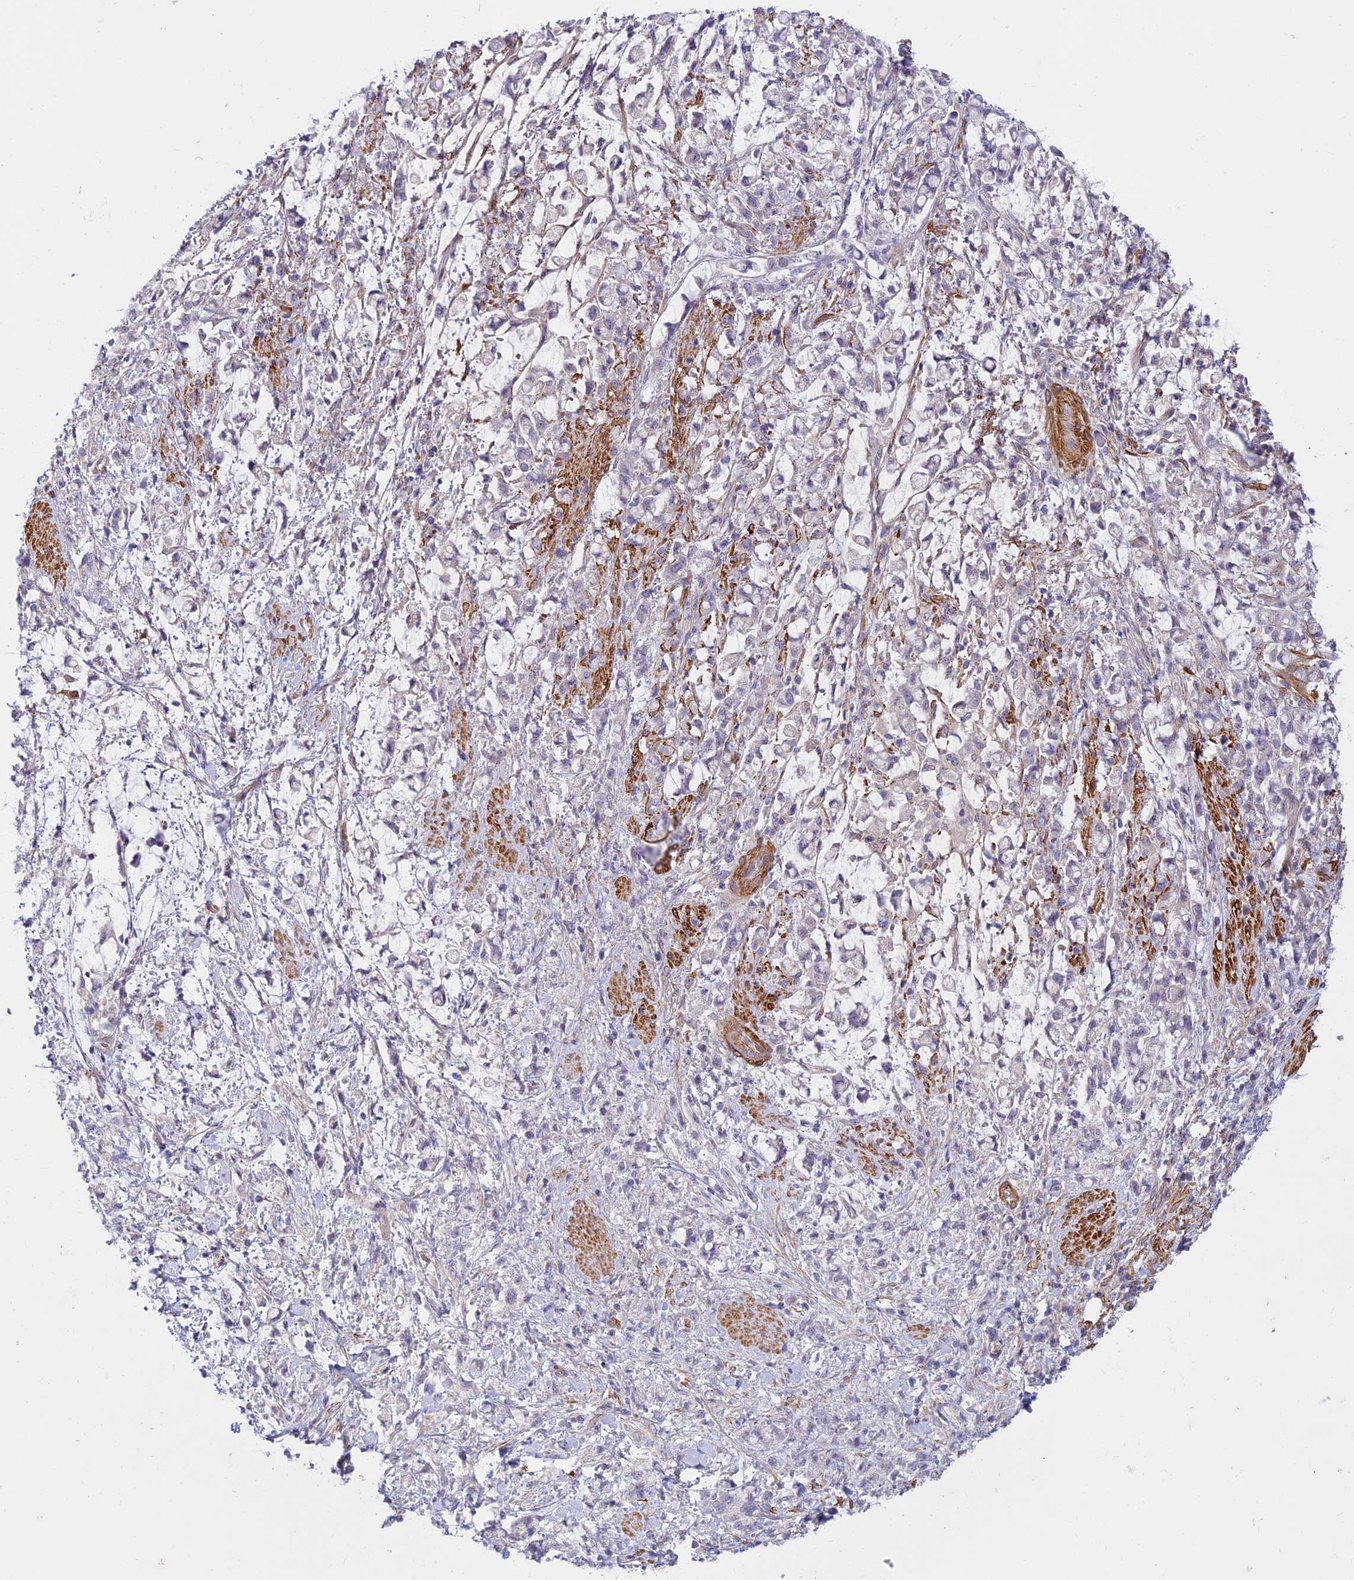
{"staining": {"intensity": "negative", "quantity": "none", "location": "none"}, "tissue": "stomach cancer", "cell_type": "Tumor cells", "image_type": "cancer", "snomed": [{"axis": "morphology", "description": "Adenocarcinoma, NOS"}, {"axis": "topography", "description": "Stomach"}], "caption": "A micrograph of stomach cancer stained for a protein shows no brown staining in tumor cells.", "gene": "FBXW4", "patient": {"sex": "female", "age": 60}}